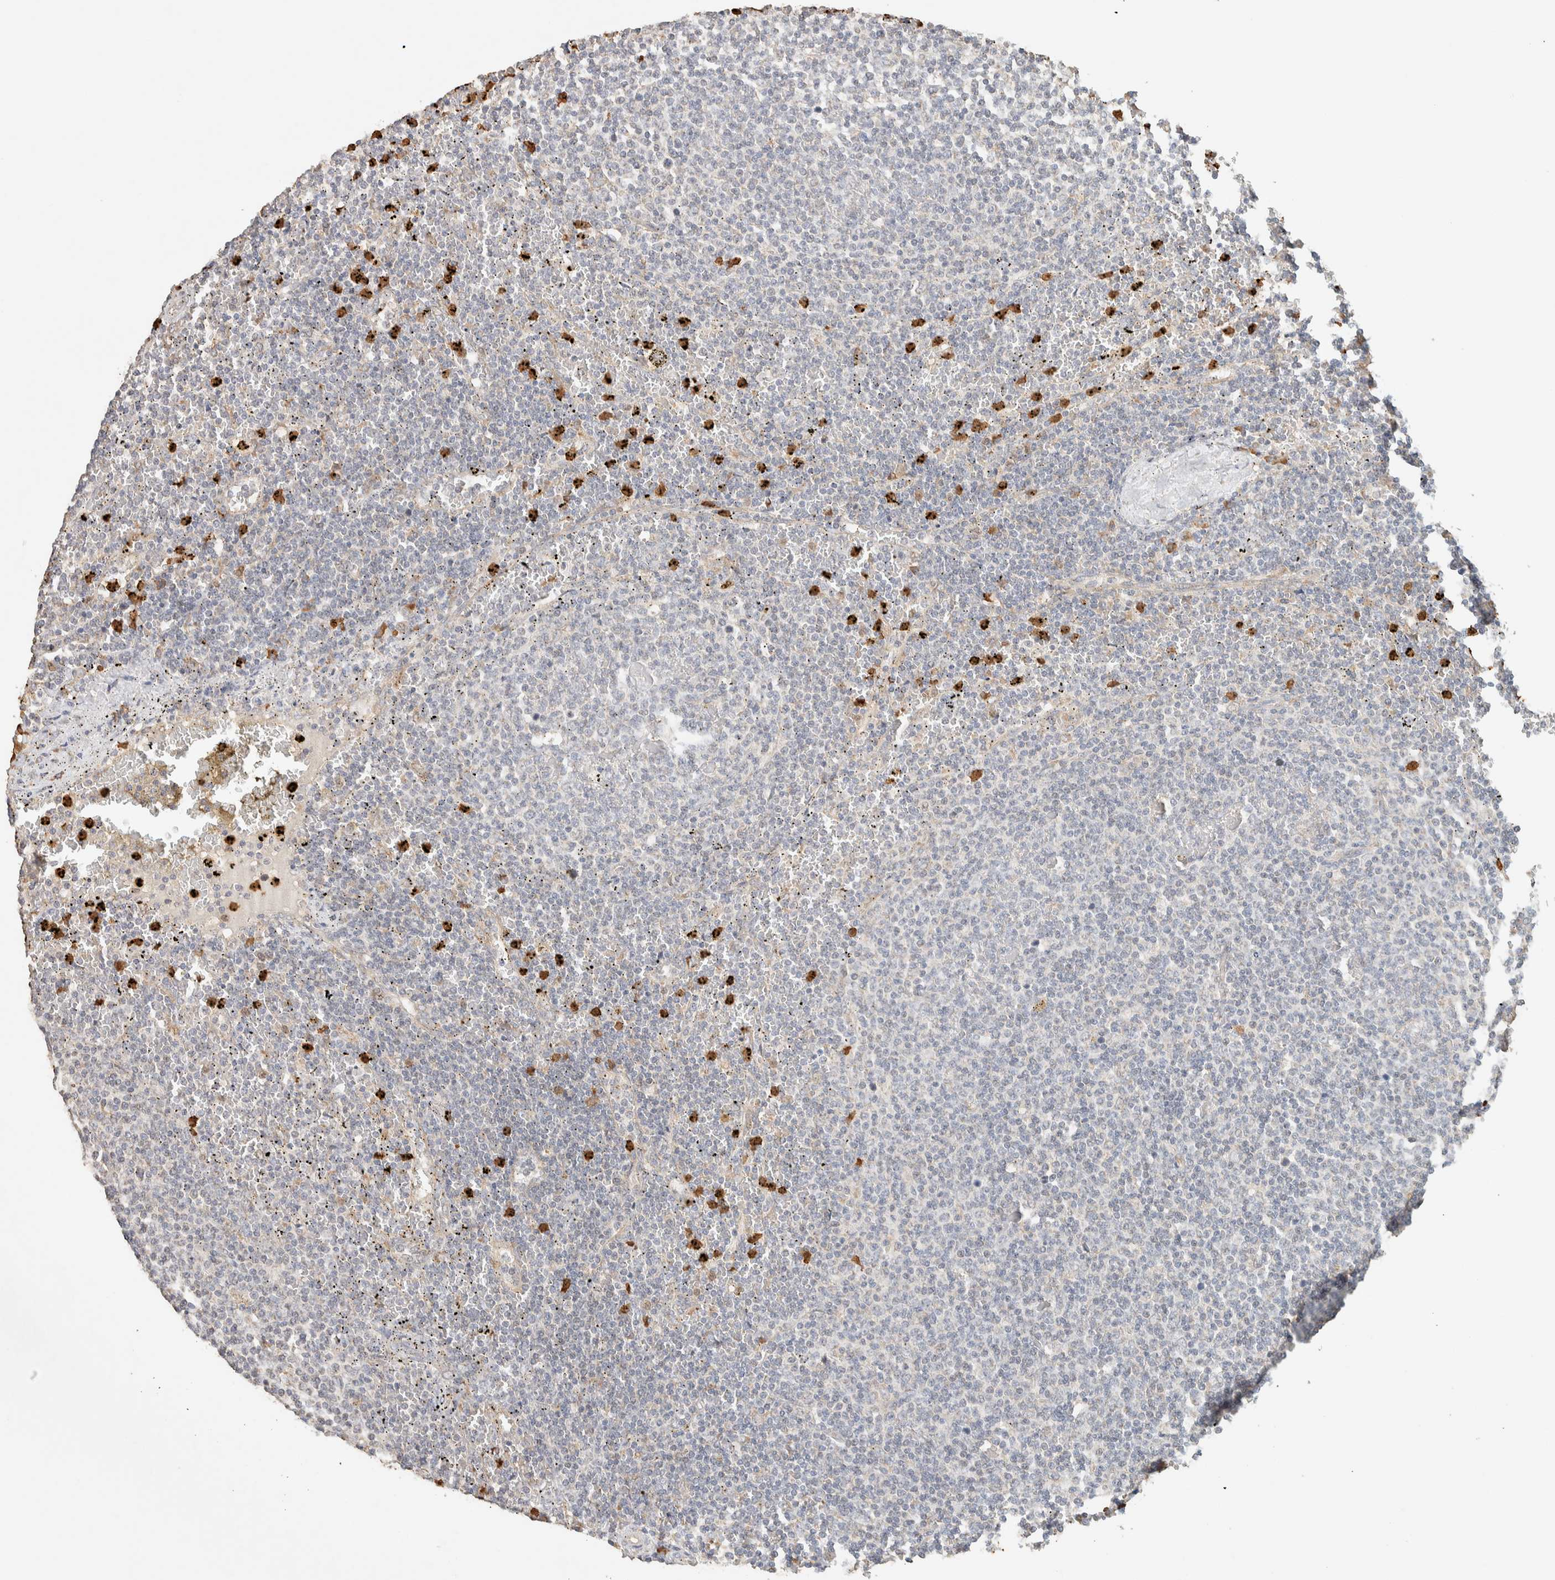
{"staining": {"intensity": "negative", "quantity": "none", "location": "none"}, "tissue": "lymphoma", "cell_type": "Tumor cells", "image_type": "cancer", "snomed": [{"axis": "morphology", "description": "Malignant lymphoma, non-Hodgkin's type, Low grade"}, {"axis": "topography", "description": "Spleen"}], "caption": "IHC of human low-grade malignant lymphoma, non-Hodgkin's type reveals no staining in tumor cells.", "gene": "TTC3", "patient": {"sex": "female", "age": 50}}